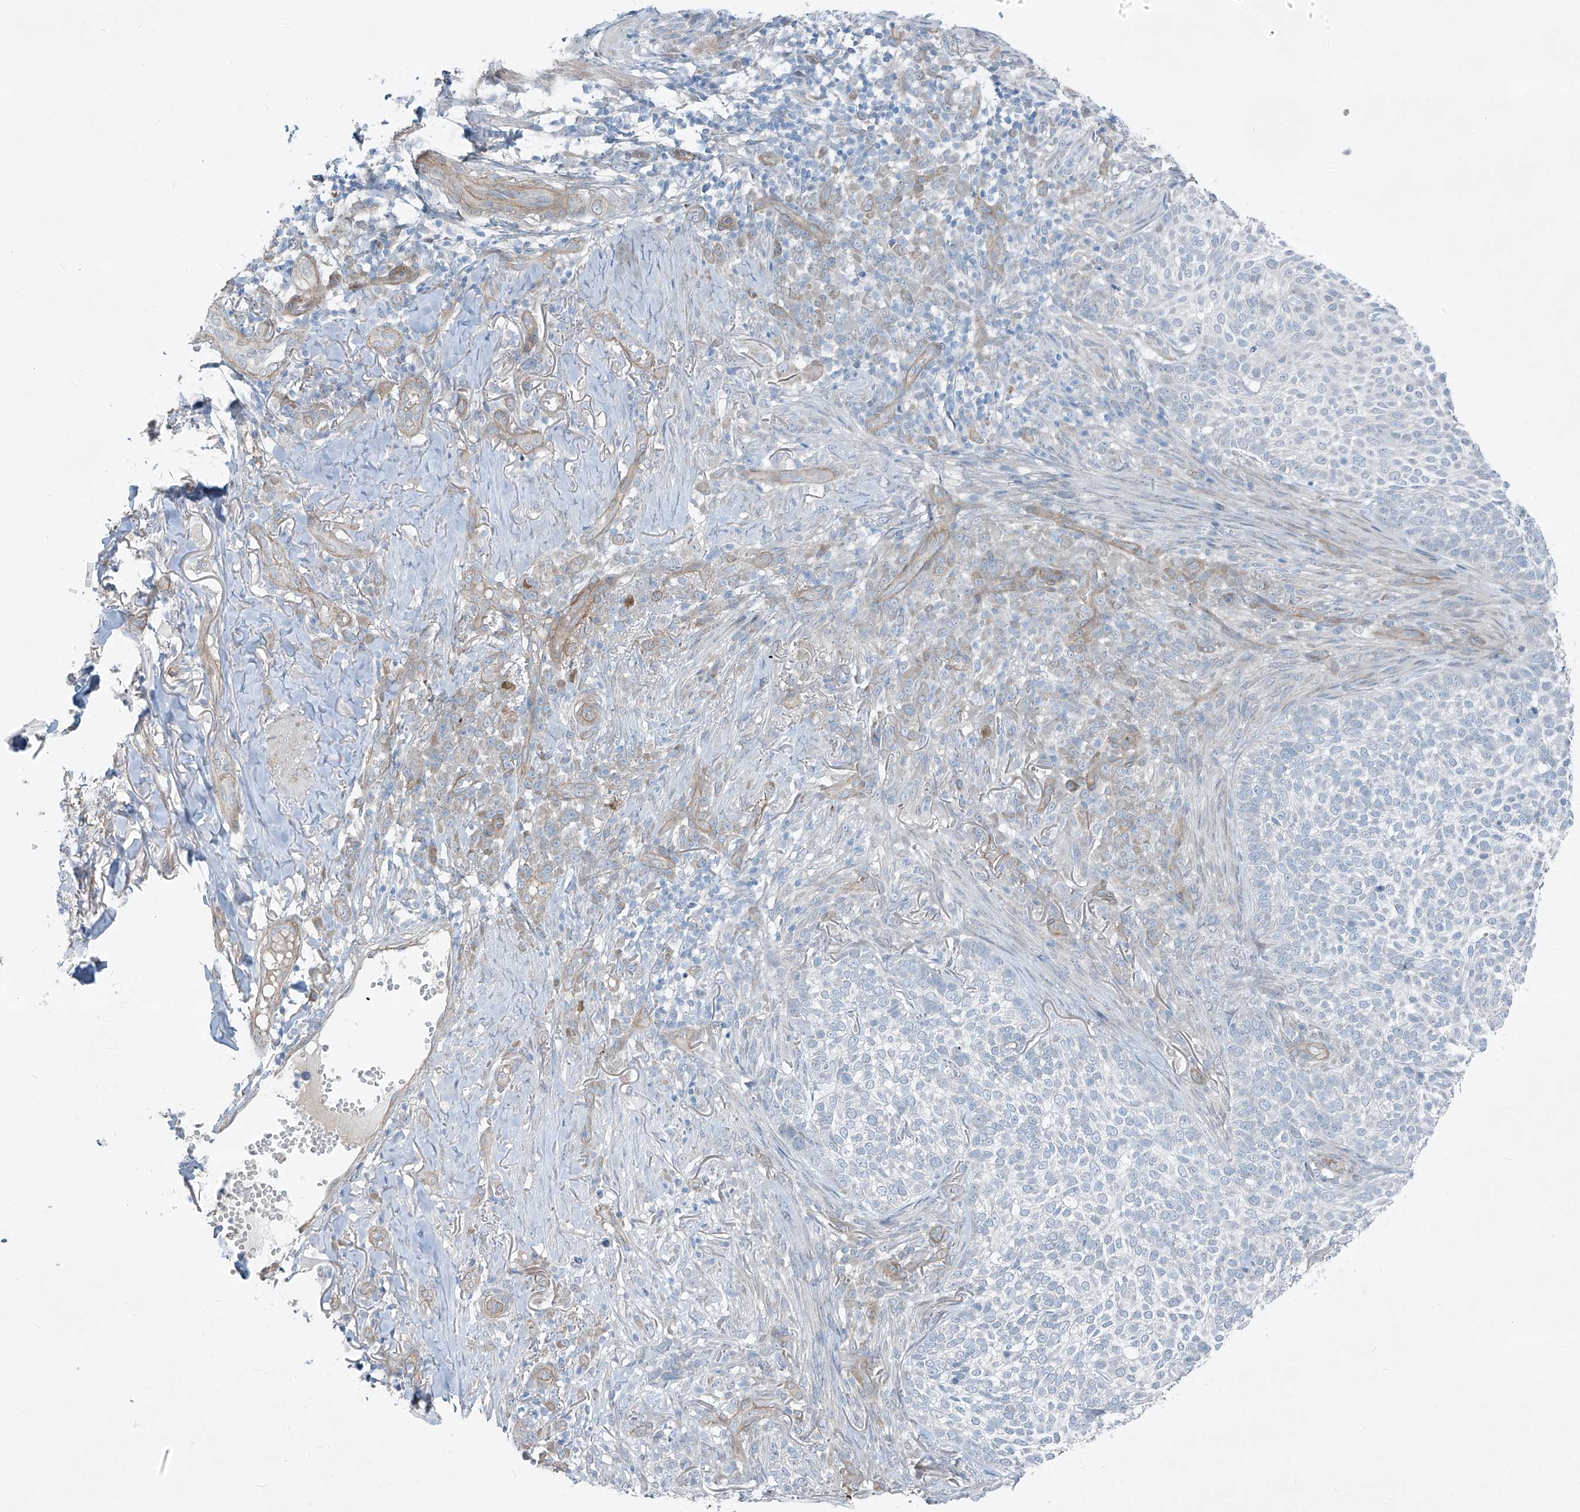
{"staining": {"intensity": "negative", "quantity": "none", "location": "none"}, "tissue": "skin cancer", "cell_type": "Tumor cells", "image_type": "cancer", "snomed": [{"axis": "morphology", "description": "Basal cell carcinoma"}, {"axis": "topography", "description": "Skin"}], "caption": "A high-resolution photomicrograph shows immunohistochemistry (IHC) staining of basal cell carcinoma (skin), which exhibits no significant staining in tumor cells.", "gene": "TNS2", "patient": {"sex": "female", "age": 64}}